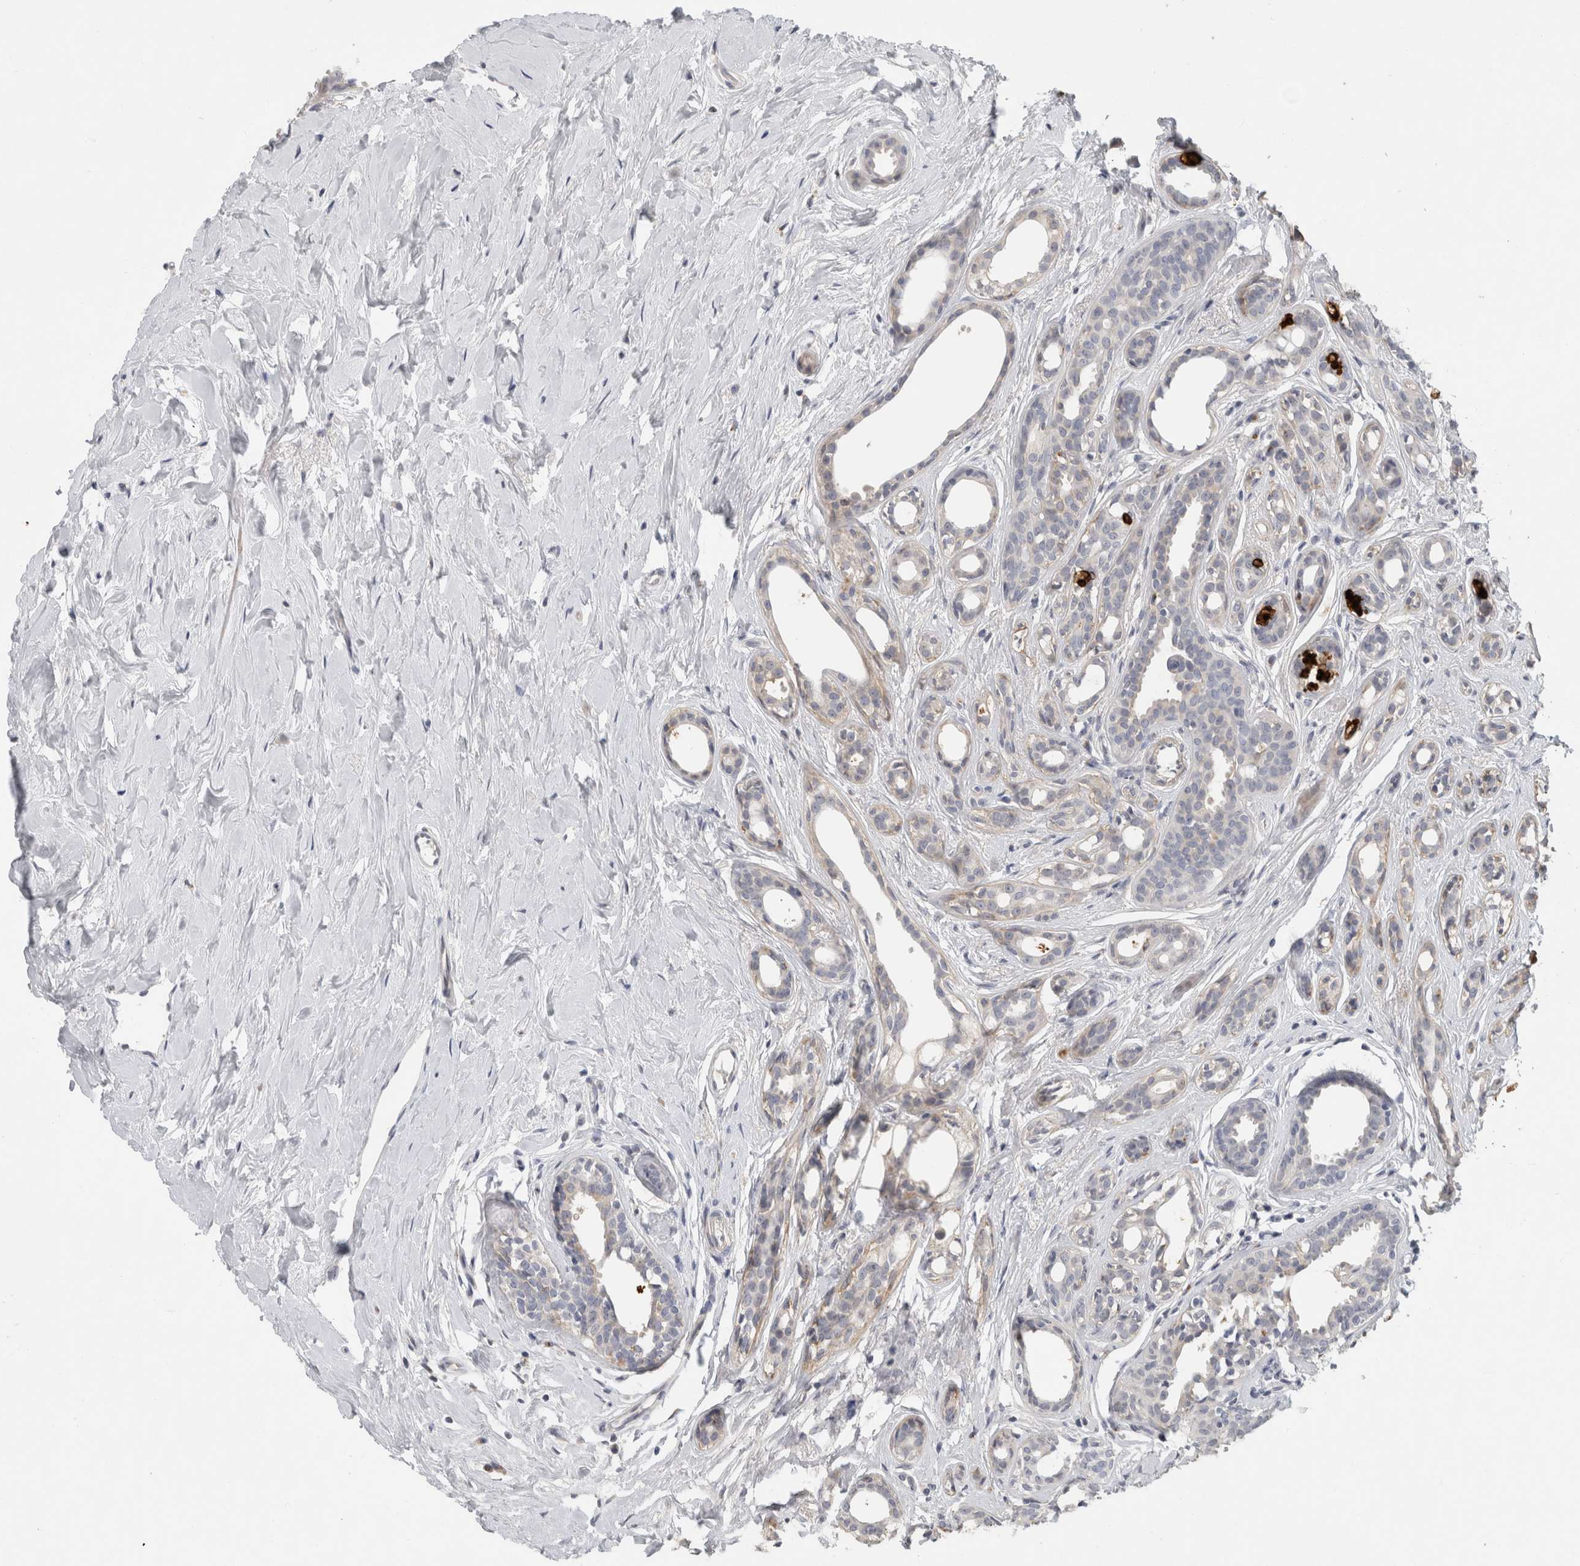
{"staining": {"intensity": "moderate", "quantity": "25%-75%", "location": "cytoplasmic/membranous"}, "tissue": "breast cancer", "cell_type": "Tumor cells", "image_type": "cancer", "snomed": [{"axis": "morphology", "description": "Duct carcinoma"}, {"axis": "topography", "description": "Breast"}], "caption": "This histopathology image displays breast infiltrating ductal carcinoma stained with IHC to label a protein in brown. The cytoplasmic/membranous of tumor cells show moderate positivity for the protein. Nuclei are counter-stained blue.", "gene": "MGAT1", "patient": {"sex": "female", "age": 55}}